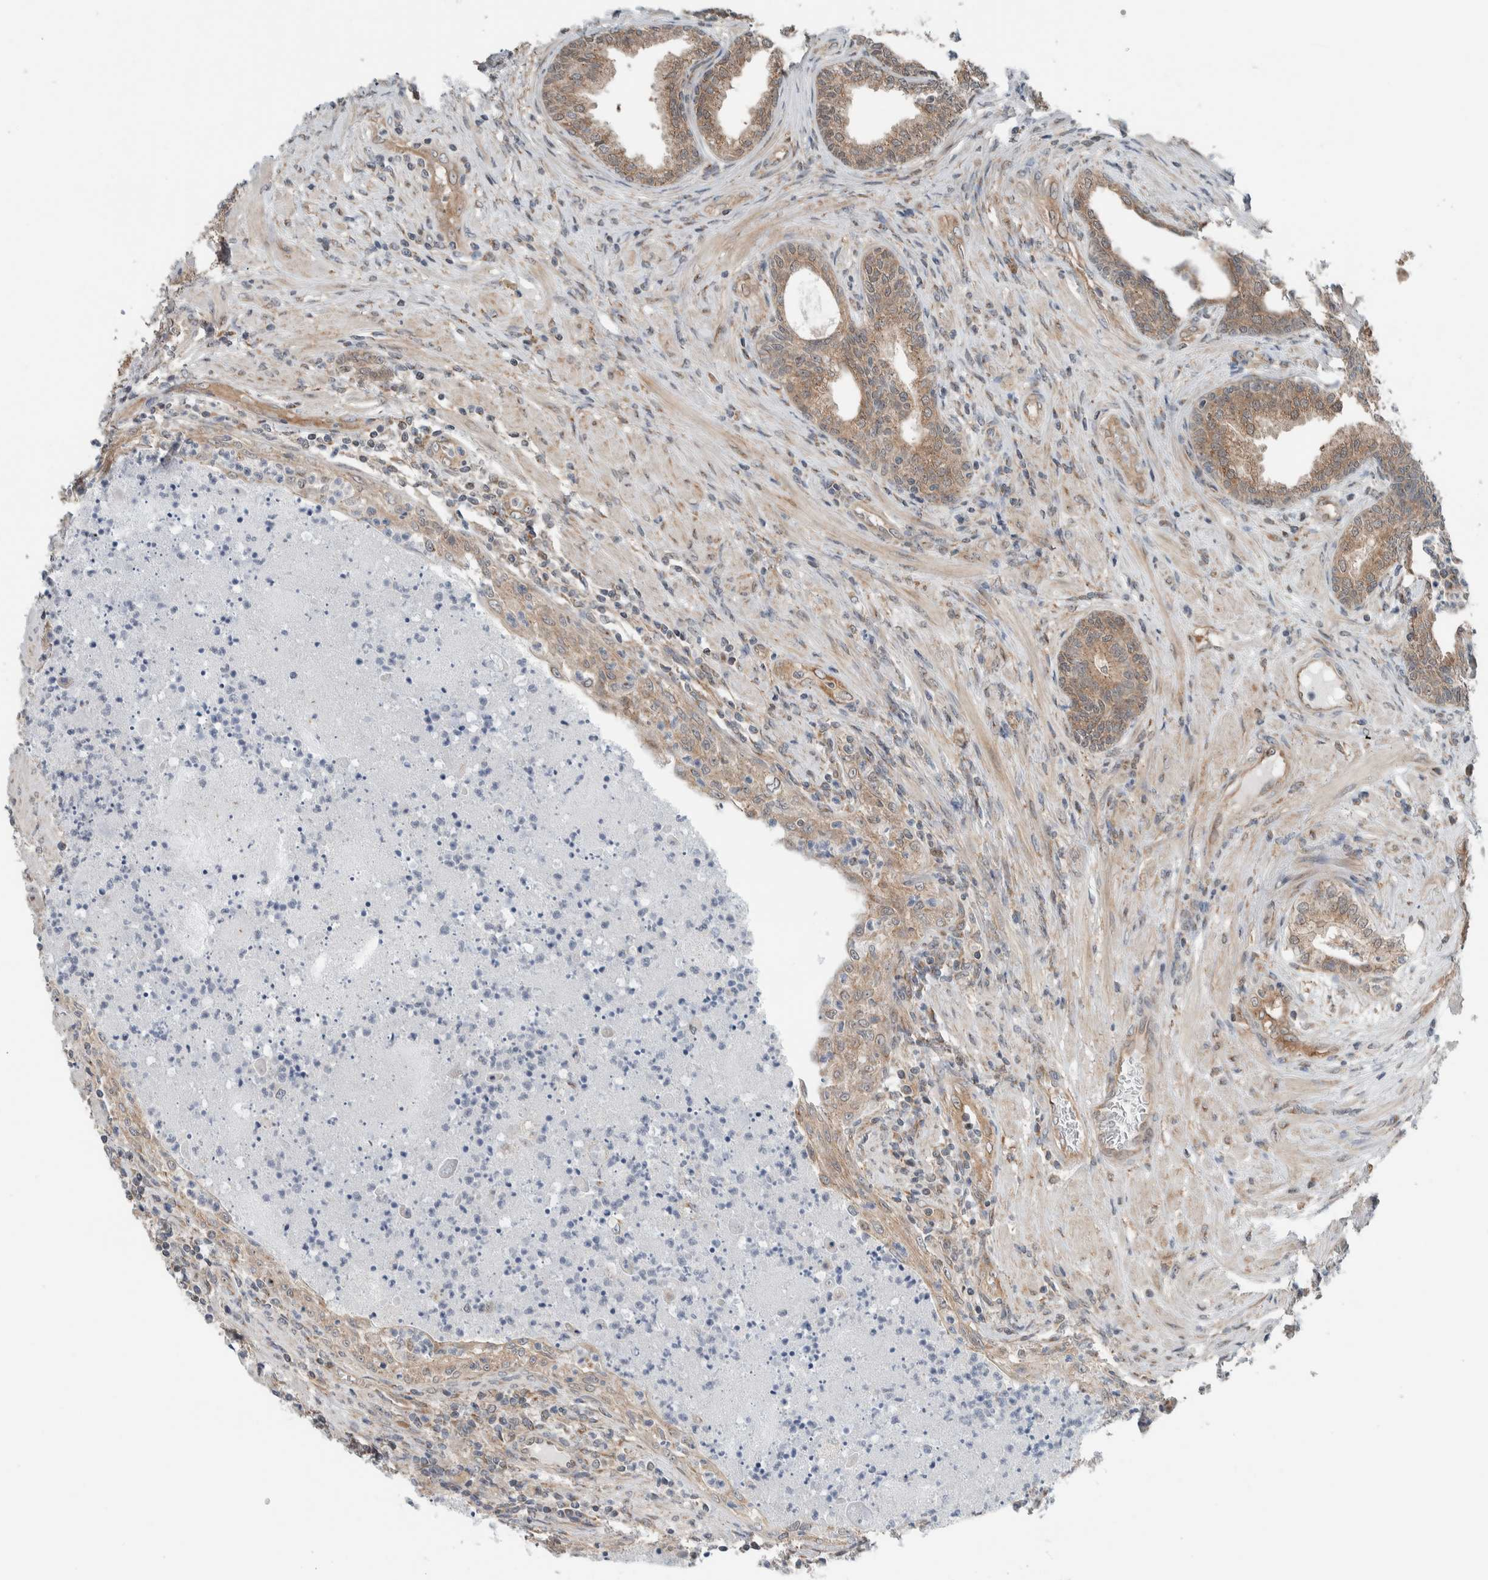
{"staining": {"intensity": "moderate", "quantity": ">75%", "location": "cytoplasmic/membranous"}, "tissue": "prostate", "cell_type": "Glandular cells", "image_type": "normal", "snomed": [{"axis": "morphology", "description": "Normal tissue, NOS"}, {"axis": "topography", "description": "Prostate"}], "caption": "The photomicrograph shows a brown stain indicating the presence of a protein in the cytoplasmic/membranous of glandular cells in prostate. (Brightfield microscopy of DAB IHC at high magnification).", "gene": "RERE", "patient": {"sex": "male", "age": 76}}